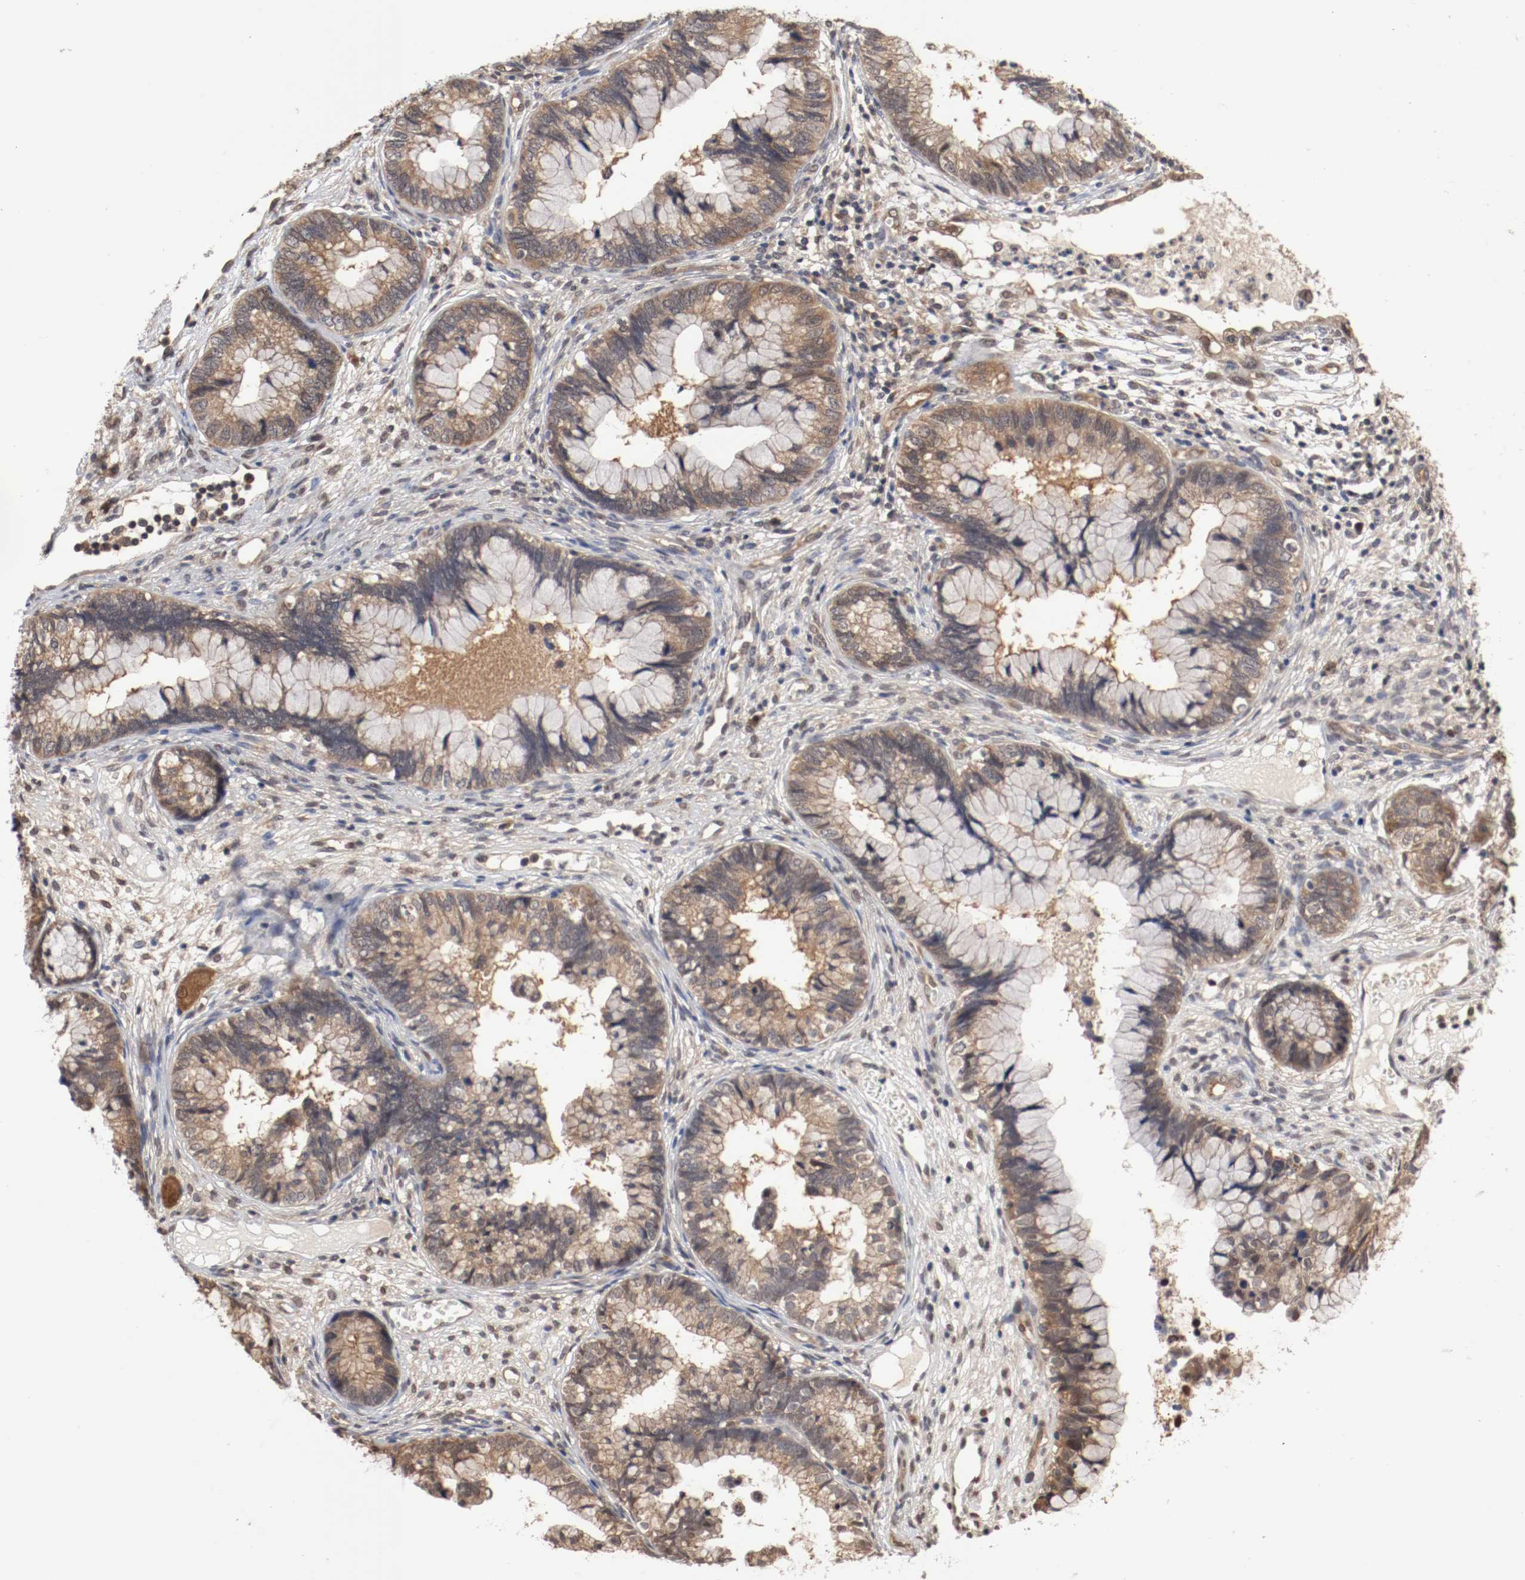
{"staining": {"intensity": "moderate", "quantity": ">75%", "location": "cytoplasmic/membranous"}, "tissue": "cervical cancer", "cell_type": "Tumor cells", "image_type": "cancer", "snomed": [{"axis": "morphology", "description": "Adenocarcinoma, NOS"}, {"axis": "topography", "description": "Cervix"}], "caption": "The photomicrograph demonstrates immunohistochemical staining of adenocarcinoma (cervical). There is moderate cytoplasmic/membranous staining is appreciated in about >75% of tumor cells.", "gene": "AFG3L2", "patient": {"sex": "female", "age": 44}}